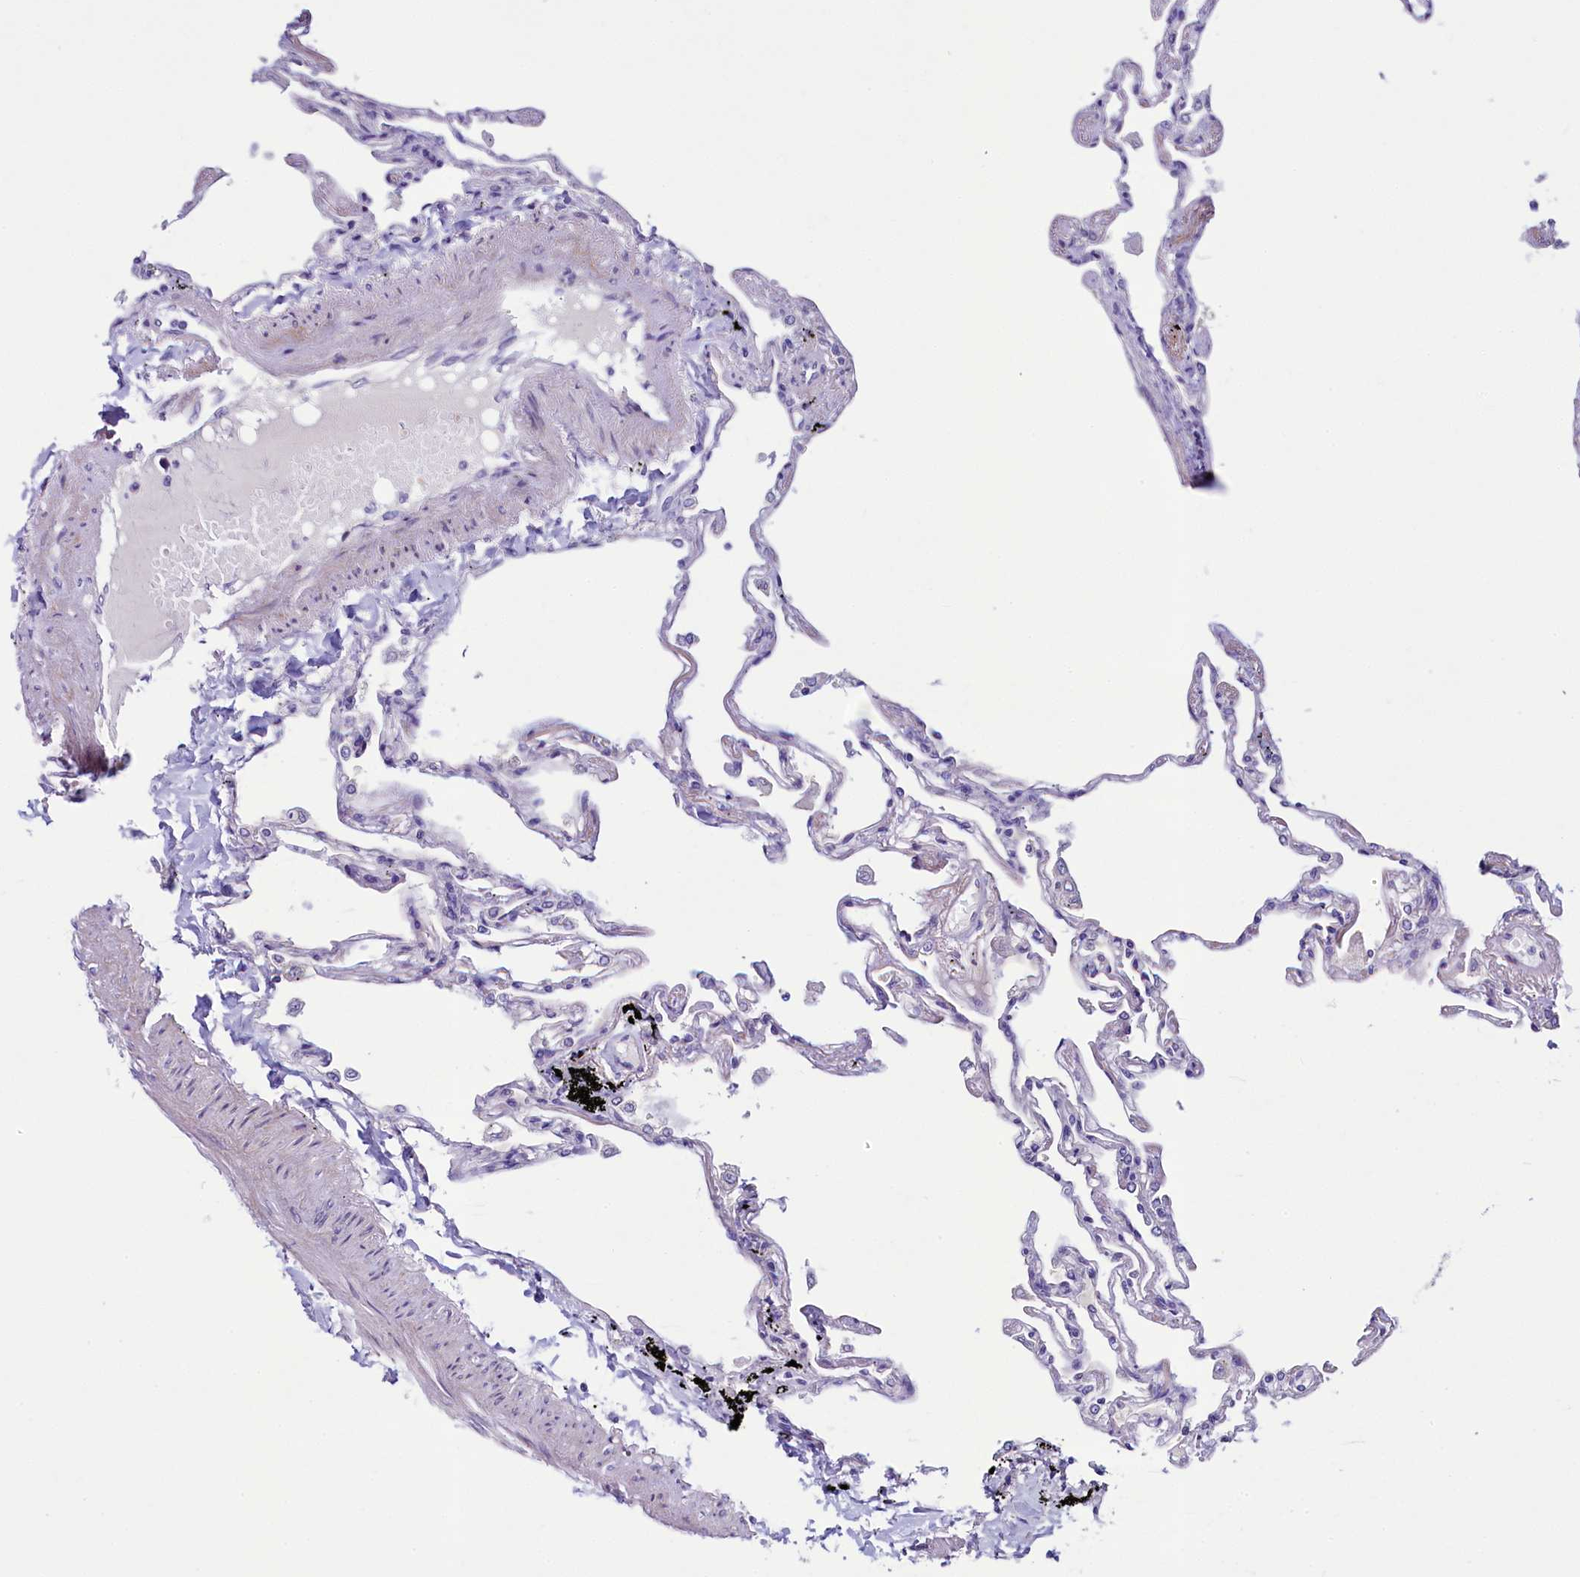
{"staining": {"intensity": "negative", "quantity": "none", "location": "none"}, "tissue": "lung", "cell_type": "Alveolar cells", "image_type": "normal", "snomed": [{"axis": "morphology", "description": "Normal tissue, NOS"}, {"axis": "topography", "description": "Lung"}], "caption": "DAB immunohistochemical staining of unremarkable human lung shows no significant staining in alveolar cells.", "gene": "KRBOX5", "patient": {"sex": "female", "age": 67}}